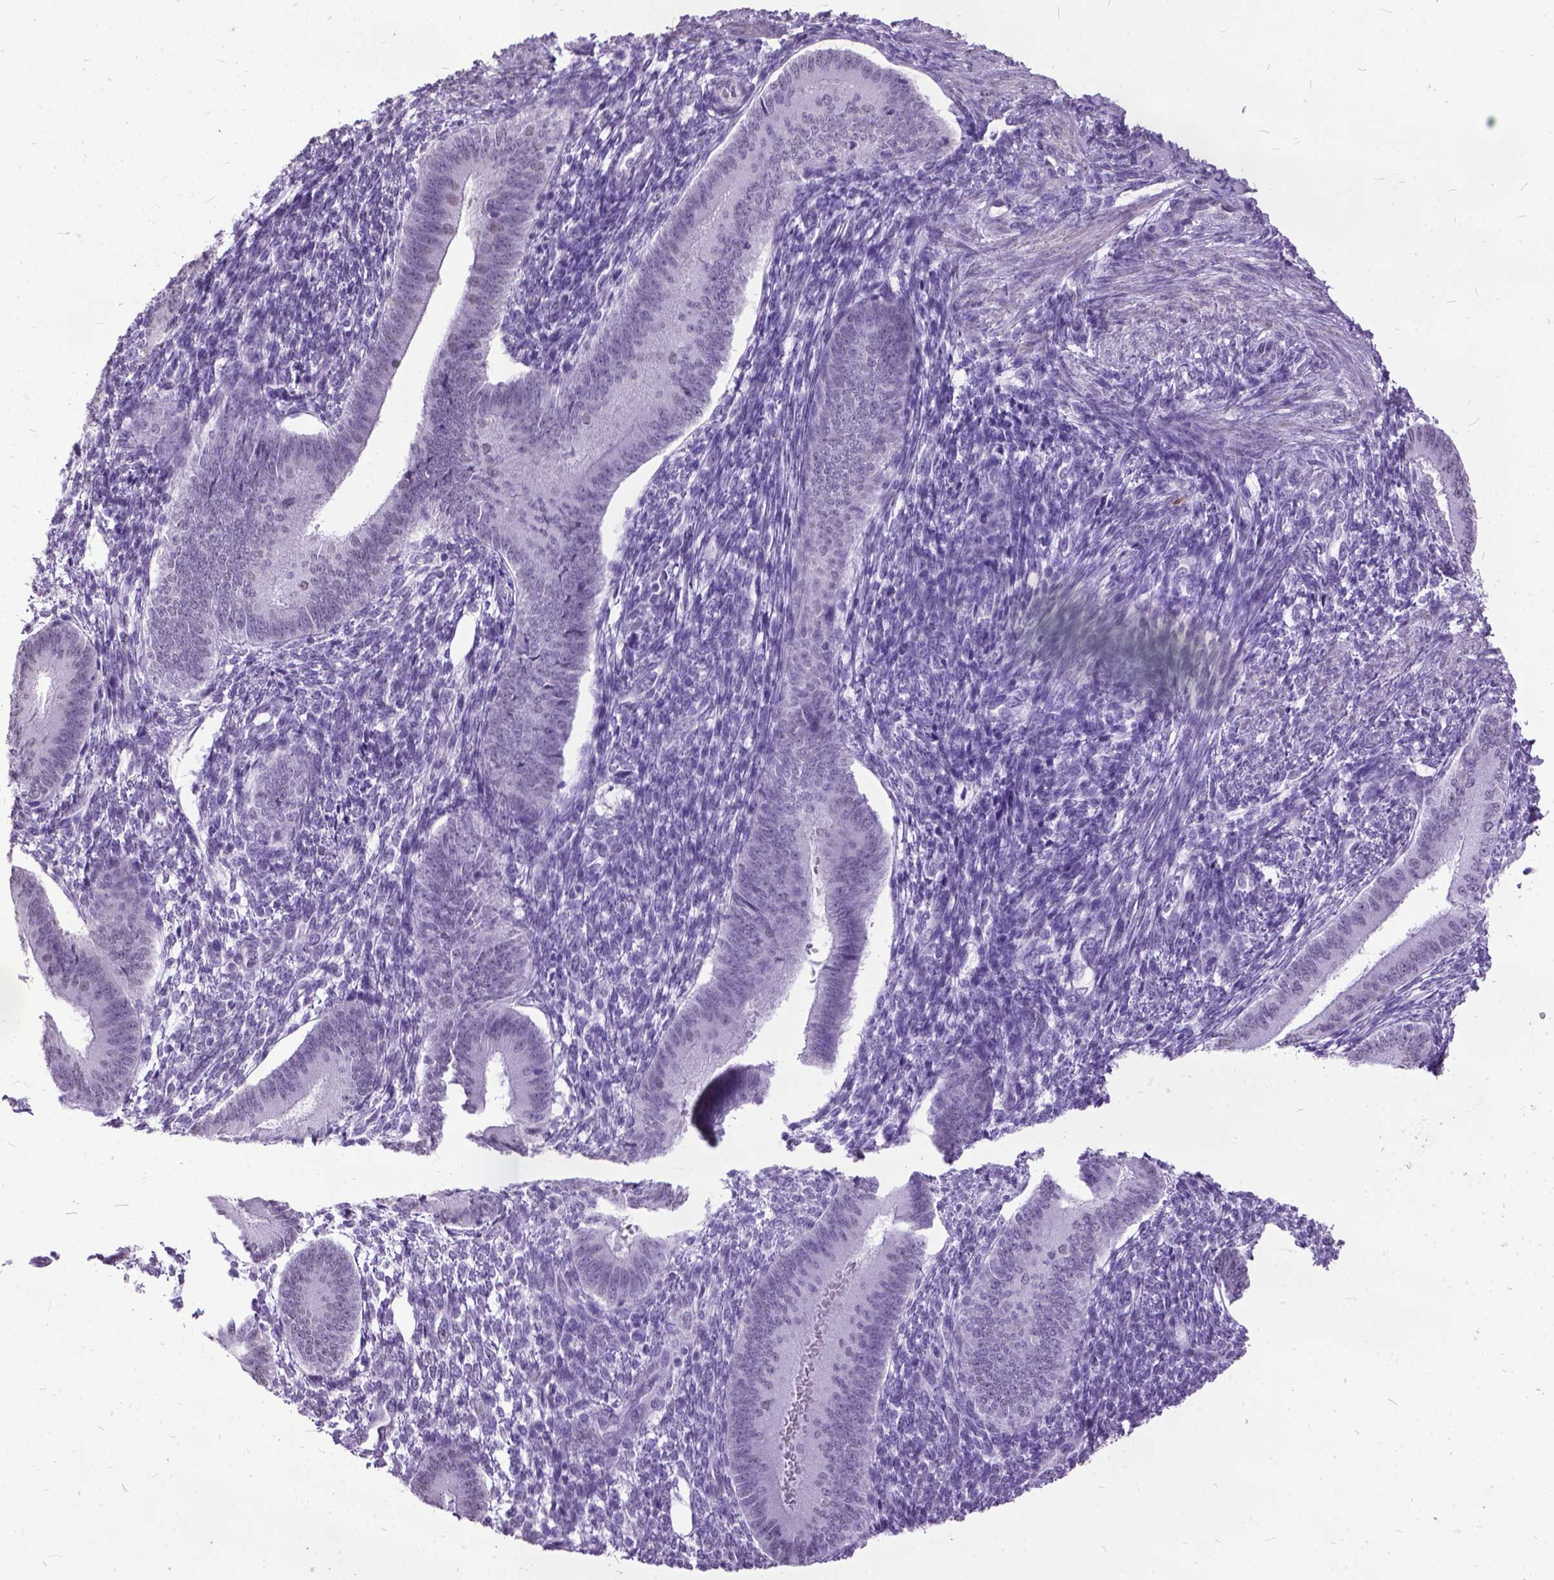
{"staining": {"intensity": "negative", "quantity": "none", "location": "none"}, "tissue": "endometrium", "cell_type": "Cells in endometrial stroma", "image_type": "normal", "snomed": [{"axis": "morphology", "description": "Normal tissue, NOS"}, {"axis": "topography", "description": "Endometrium"}], "caption": "High magnification brightfield microscopy of unremarkable endometrium stained with DAB (brown) and counterstained with hematoxylin (blue): cells in endometrial stroma show no significant positivity. (Brightfield microscopy of DAB (3,3'-diaminobenzidine) immunohistochemistry at high magnification).", "gene": "MARCHF10", "patient": {"sex": "female", "age": 39}}